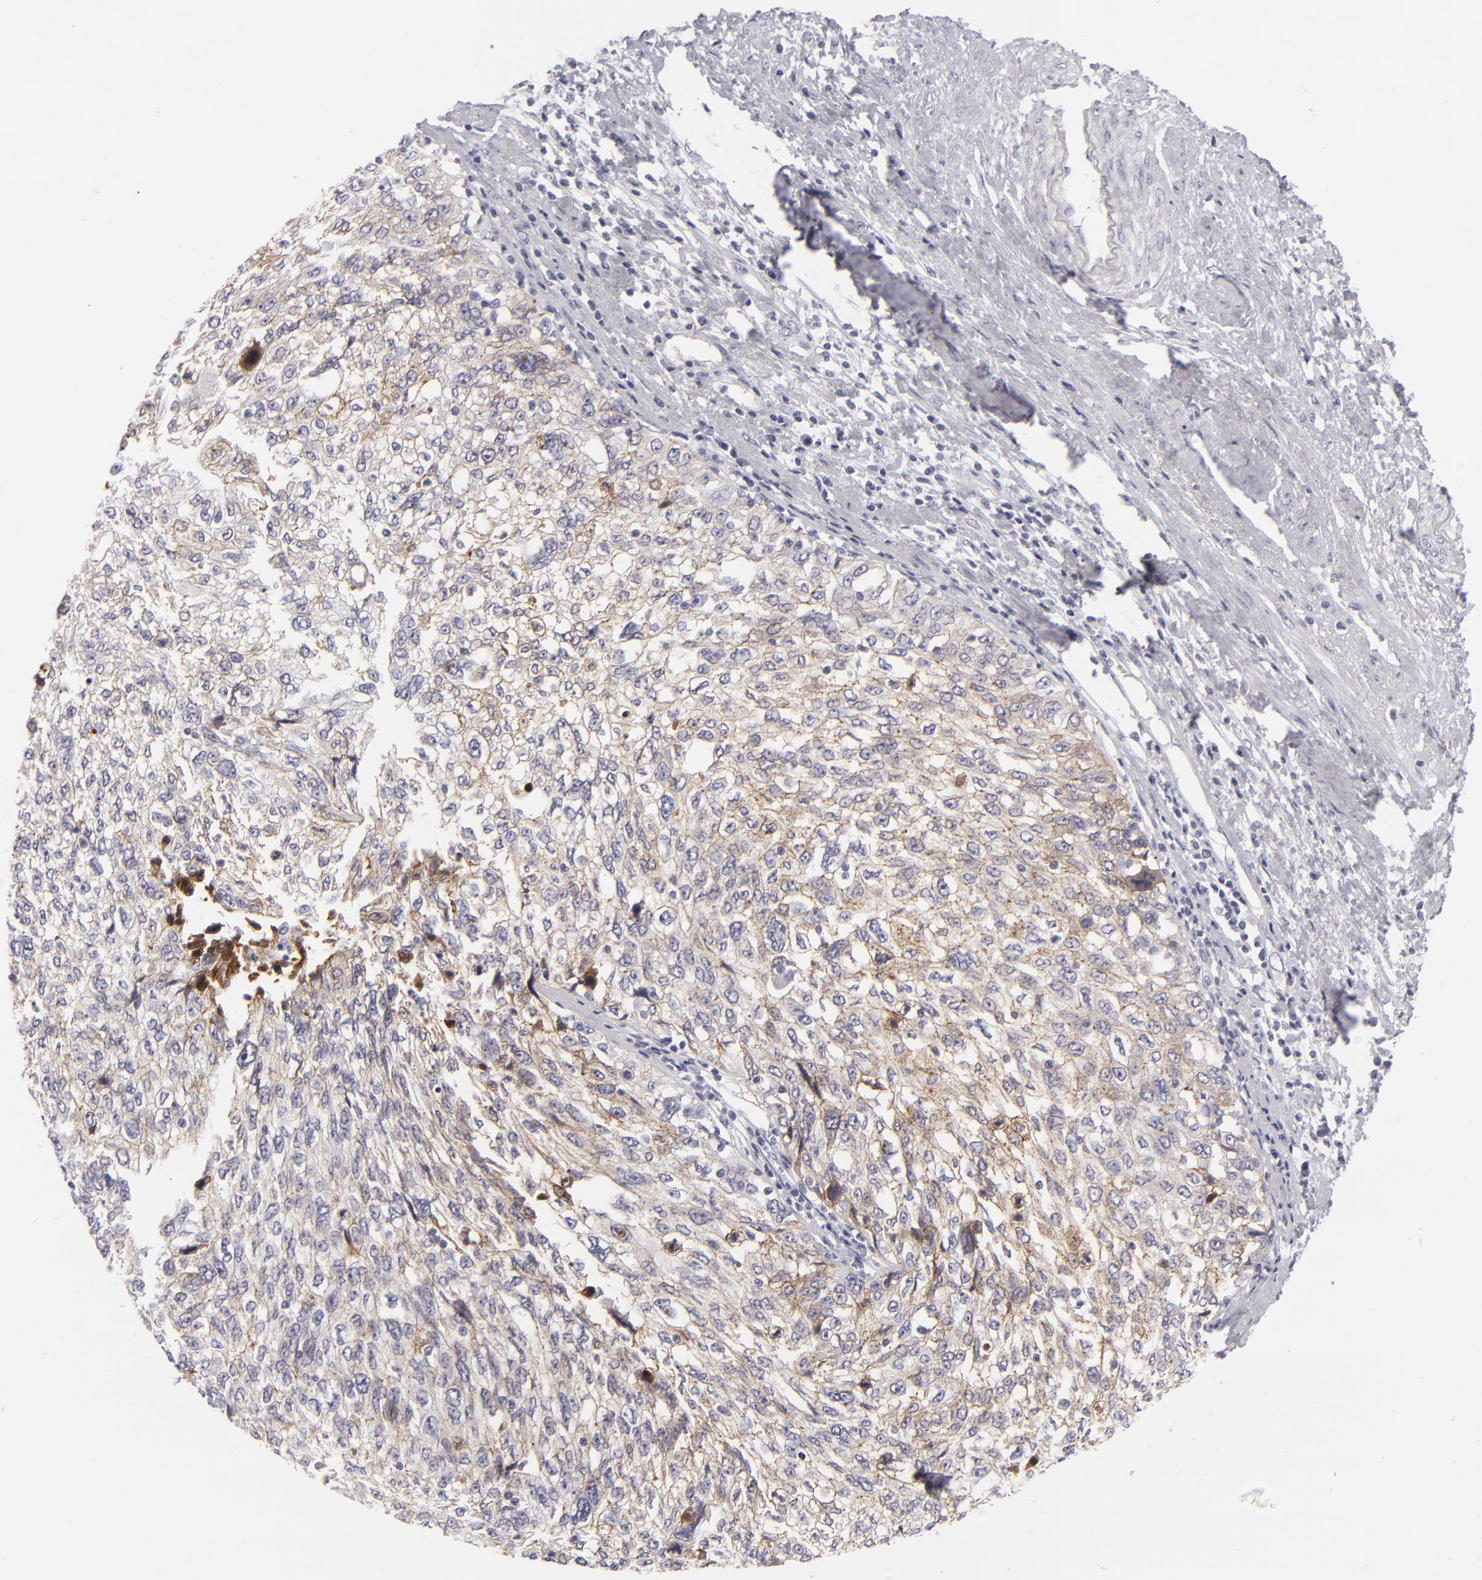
{"staining": {"intensity": "weak", "quantity": "25%-75%", "location": "cytoplasmic/membranous"}, "tissue": "cervical cancer", "cell_type": "Tumor cells", "image_type": "cancer", "snomed": [{"axis": "morphology", "description": "Squamous cell carcinoma, NOS"}, {"axis": "topography", "description": "Cervix"}], "caption": "Human squamous cell carcinoma (cervical) stained with a brown dye demonstrates weak cytoplasmic/membranous positive positivity in approximately 25%-75% of tumor cells.", "gene": "JUP", "patient": {"sex": "female", "age": 57}}